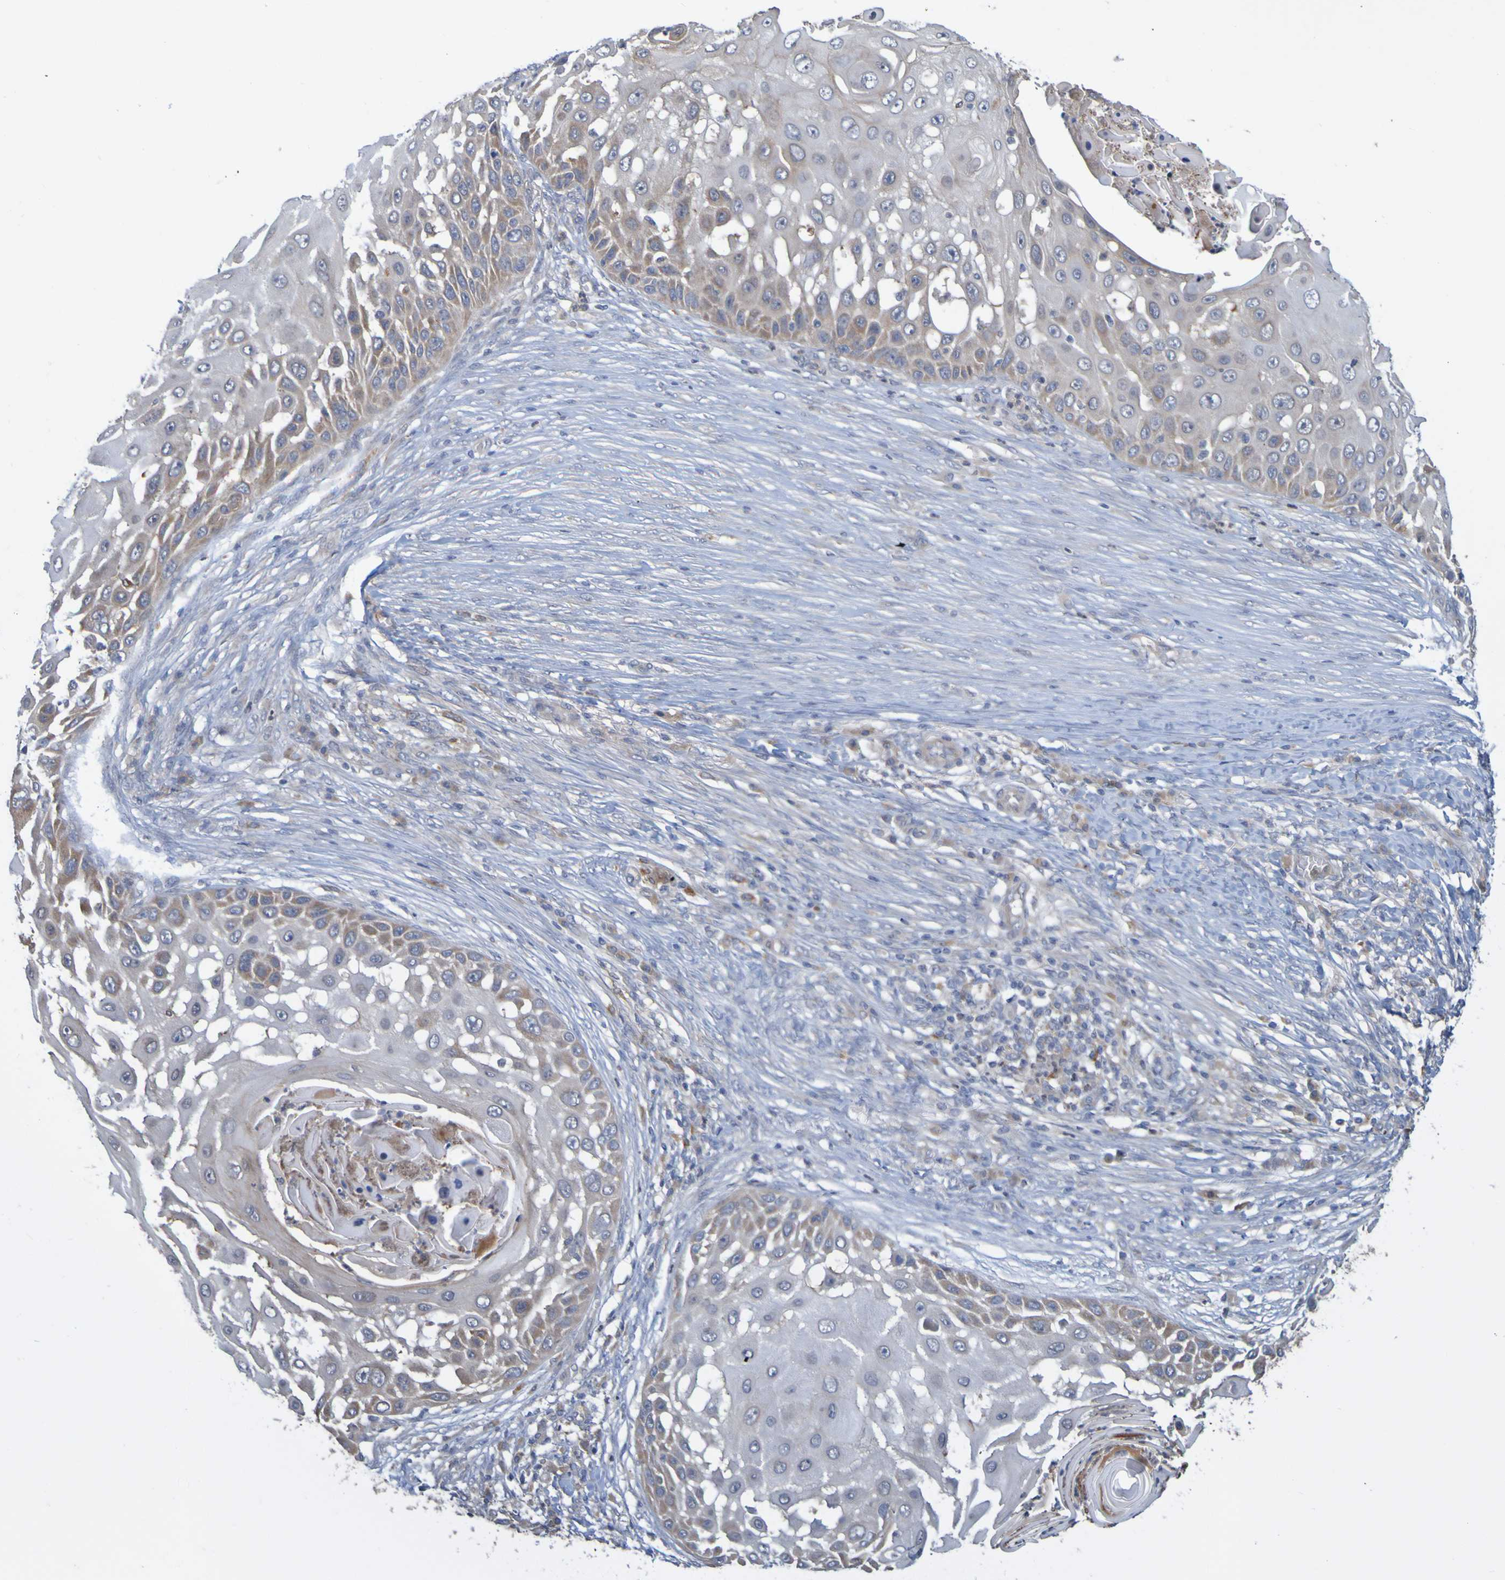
{"staining": {"intensity": "weak", "quantity": "<25%", "location": "cytoplasmic/membranous"}, "tissue": "skin cancer", "cell_type": "Tumor cells", "image_type": "cancer", "snomed": [{"axis": "morphology", "description": "Squamous cell carcinoma, NOS"}, {"axis": "topography", "description": "Skin"}], "caption": "A histopathology image of human squamous cell carcinoma (skin) is negative for staining in tumor cells.", "gene": "NAV2", "patient": {"sex": "female", "age": 44}}